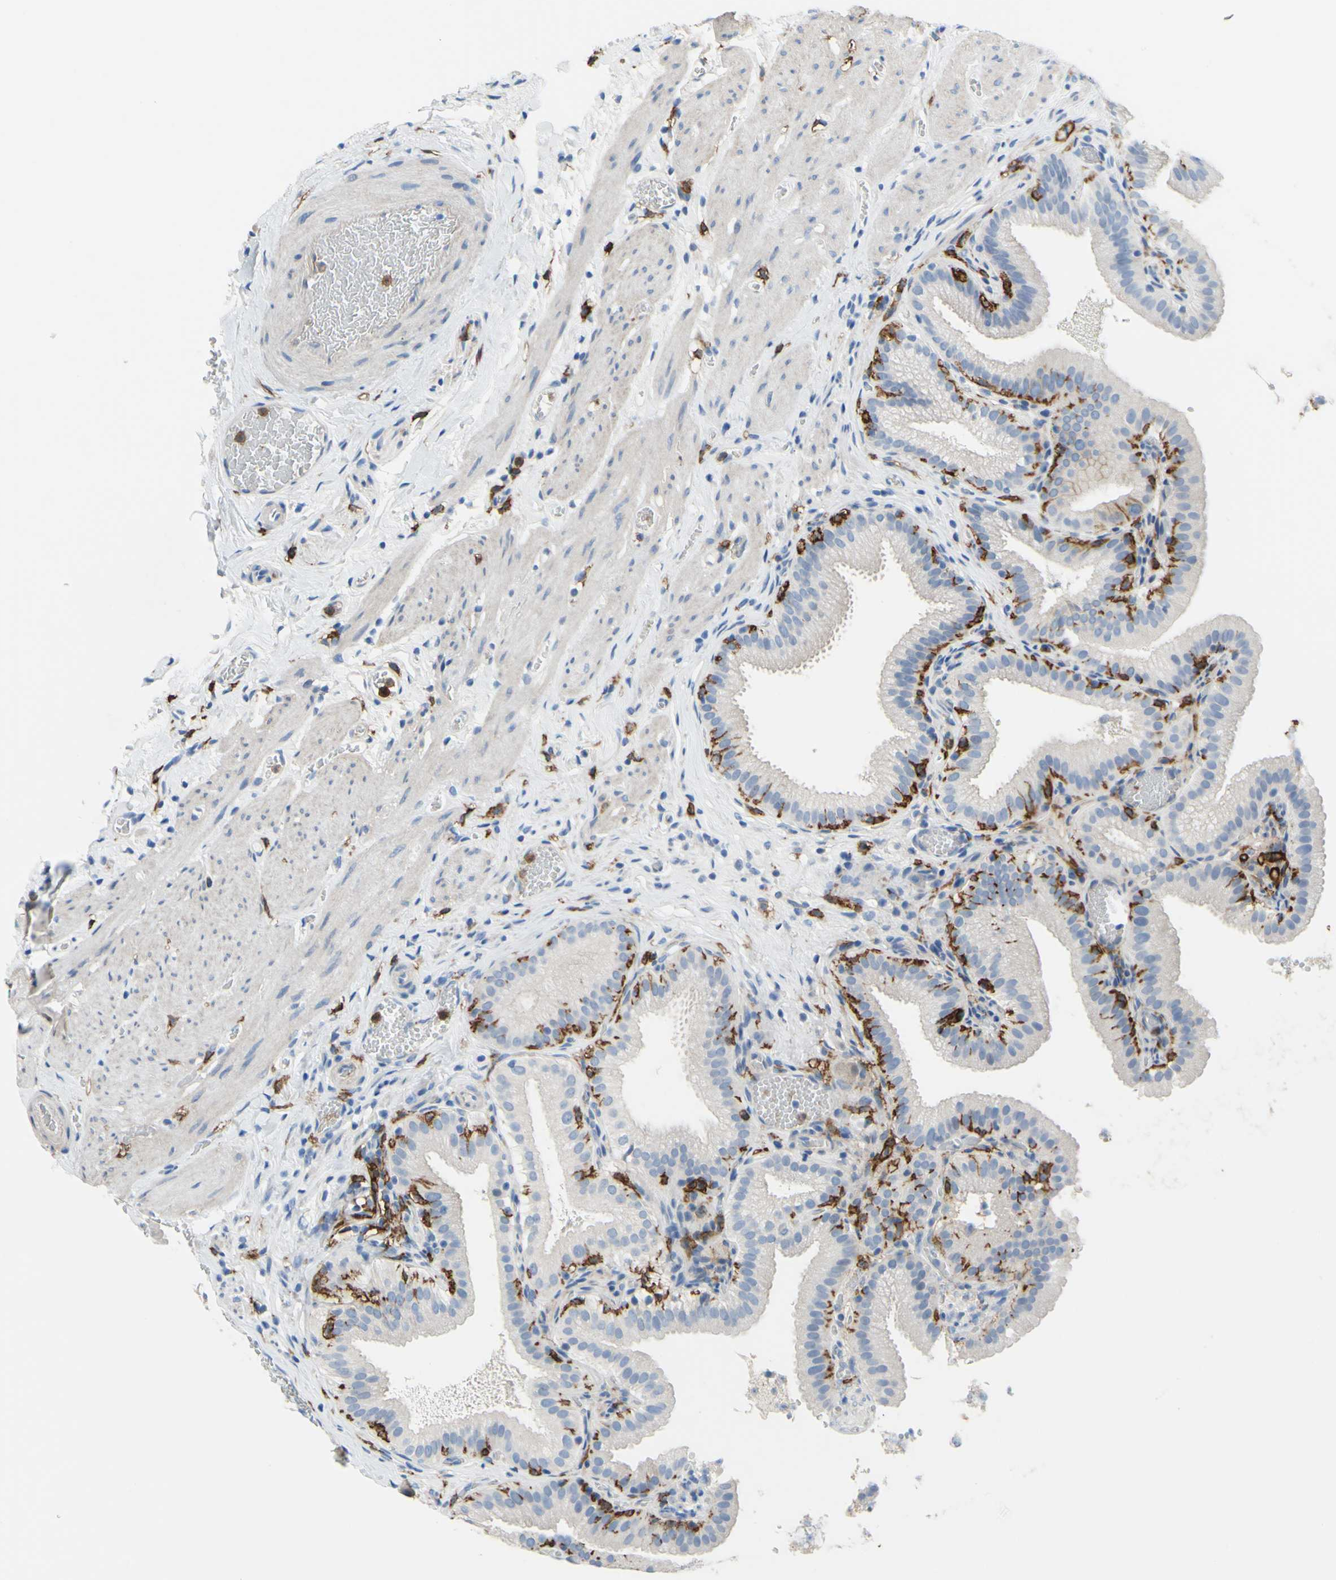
{"staining": {"intensity": "negative", "quantity": "none", "location": "none"}, "tissue": "gallbladder", "cell_type": "Glandular cells", "image_type": "normal", "snomed": [{"axis": "morphology", "description": "Normal tissue, NOS"}, {"axis": "topography", "description": "Gallbladder"}], "caption": "DAB immunohistochemical staining of unremarkable human gallbladder reveals no significant expression in glandular cells.", "gene": "FCGR2A", "patient": {"sex": "male", "age": 54}}